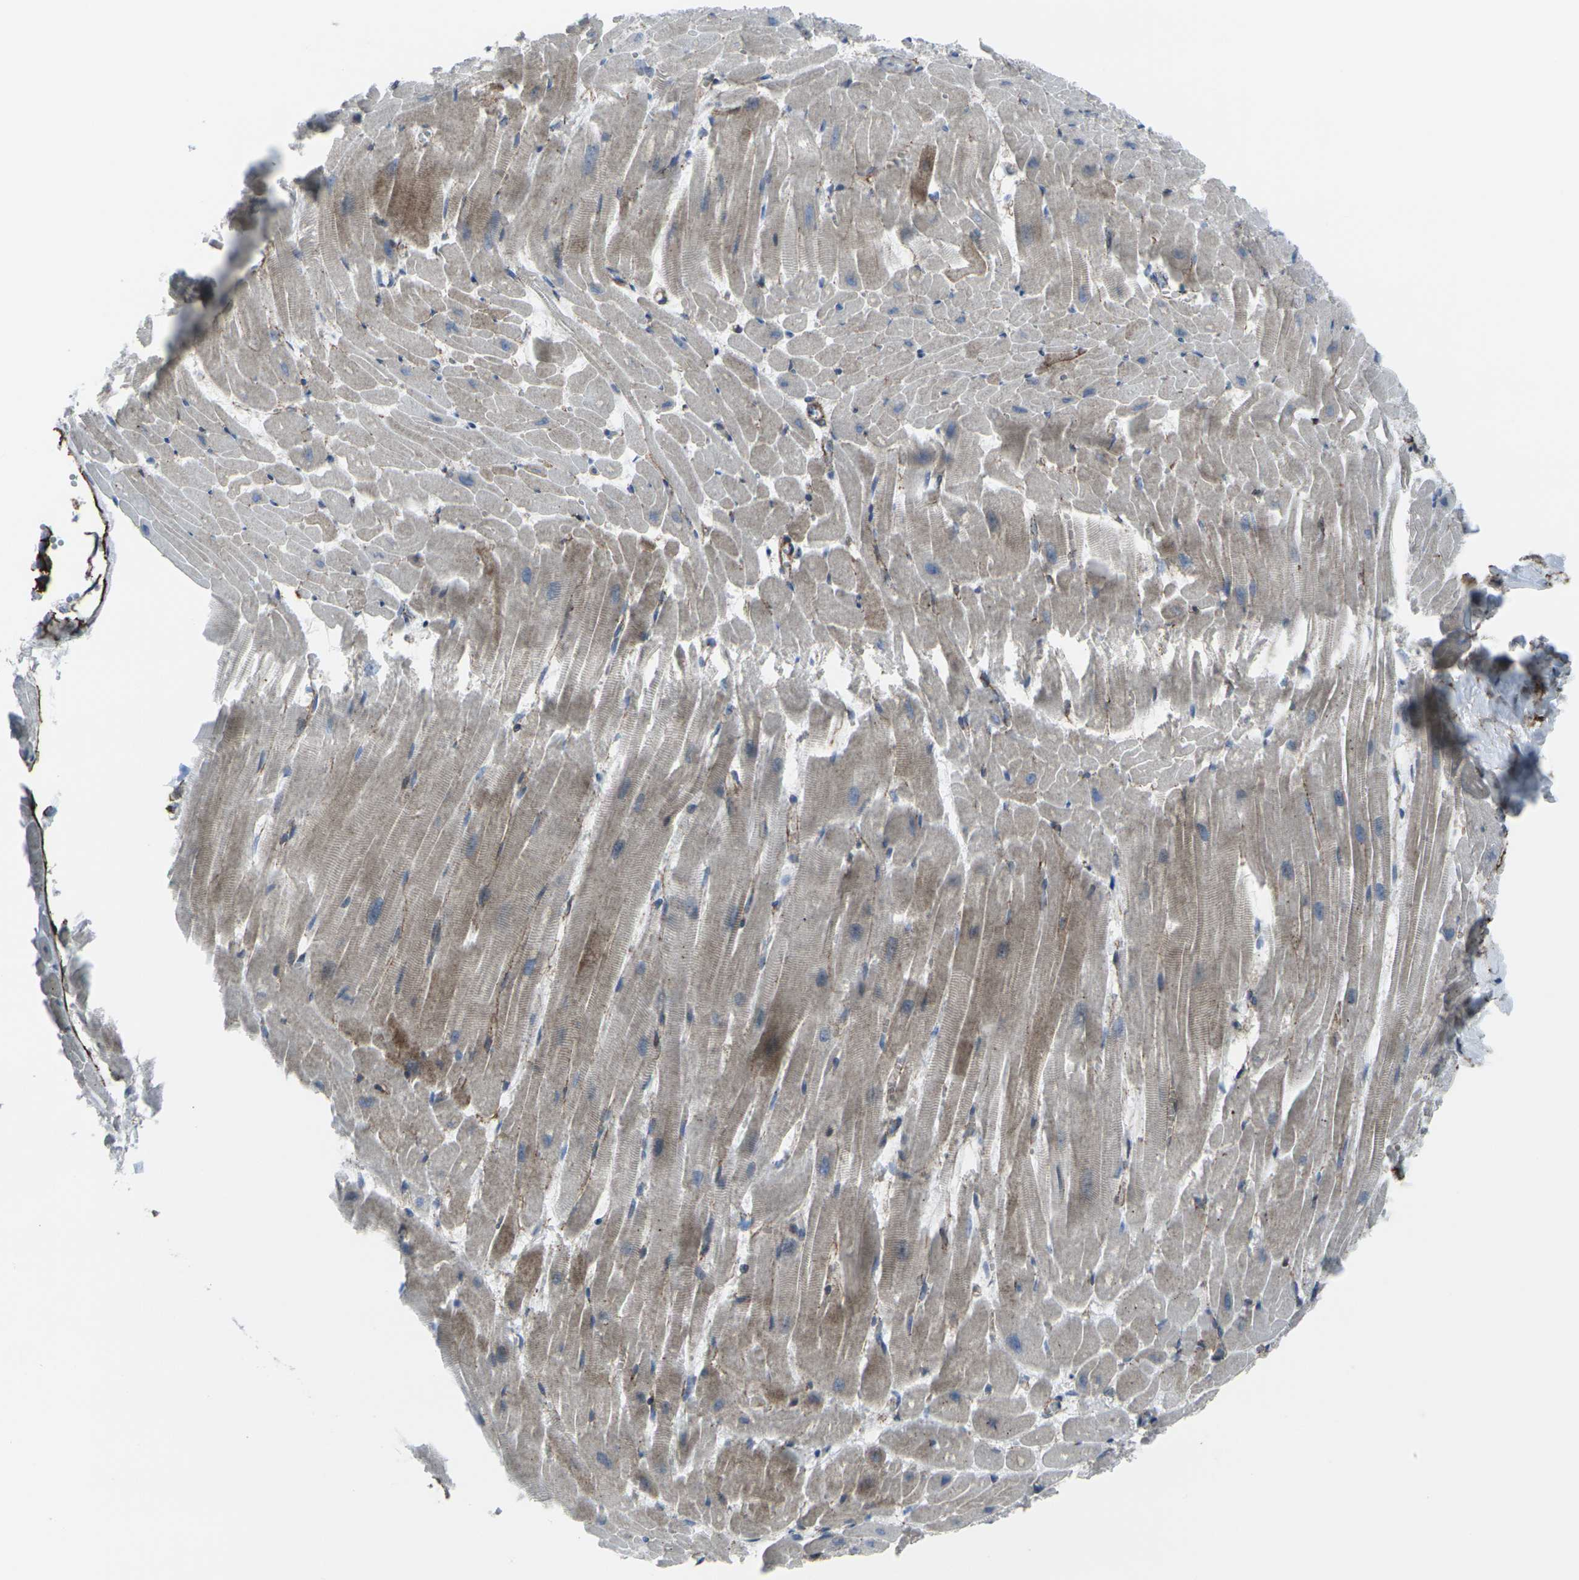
{"staining": {"intensity": "weak", "quantity": "25%-75%", "location": "cytoplasmic/membranous"}, "tissue": "heart muscle", "cell_type": "Cardiomyocytes", "image_type": "normal", "snomed": [{"axis": "morphology", "description": "Normal tissue, NOS"}, {"axis": "topography", "description": "Heart"}], "caption": "Benign heart muscle demonstrates weak cytoplasmic/membranous positivity in about 25%-75% of cardiomyocytes.", "gene": "CDH11", "patient": {"sex": "female", "age": 19}}